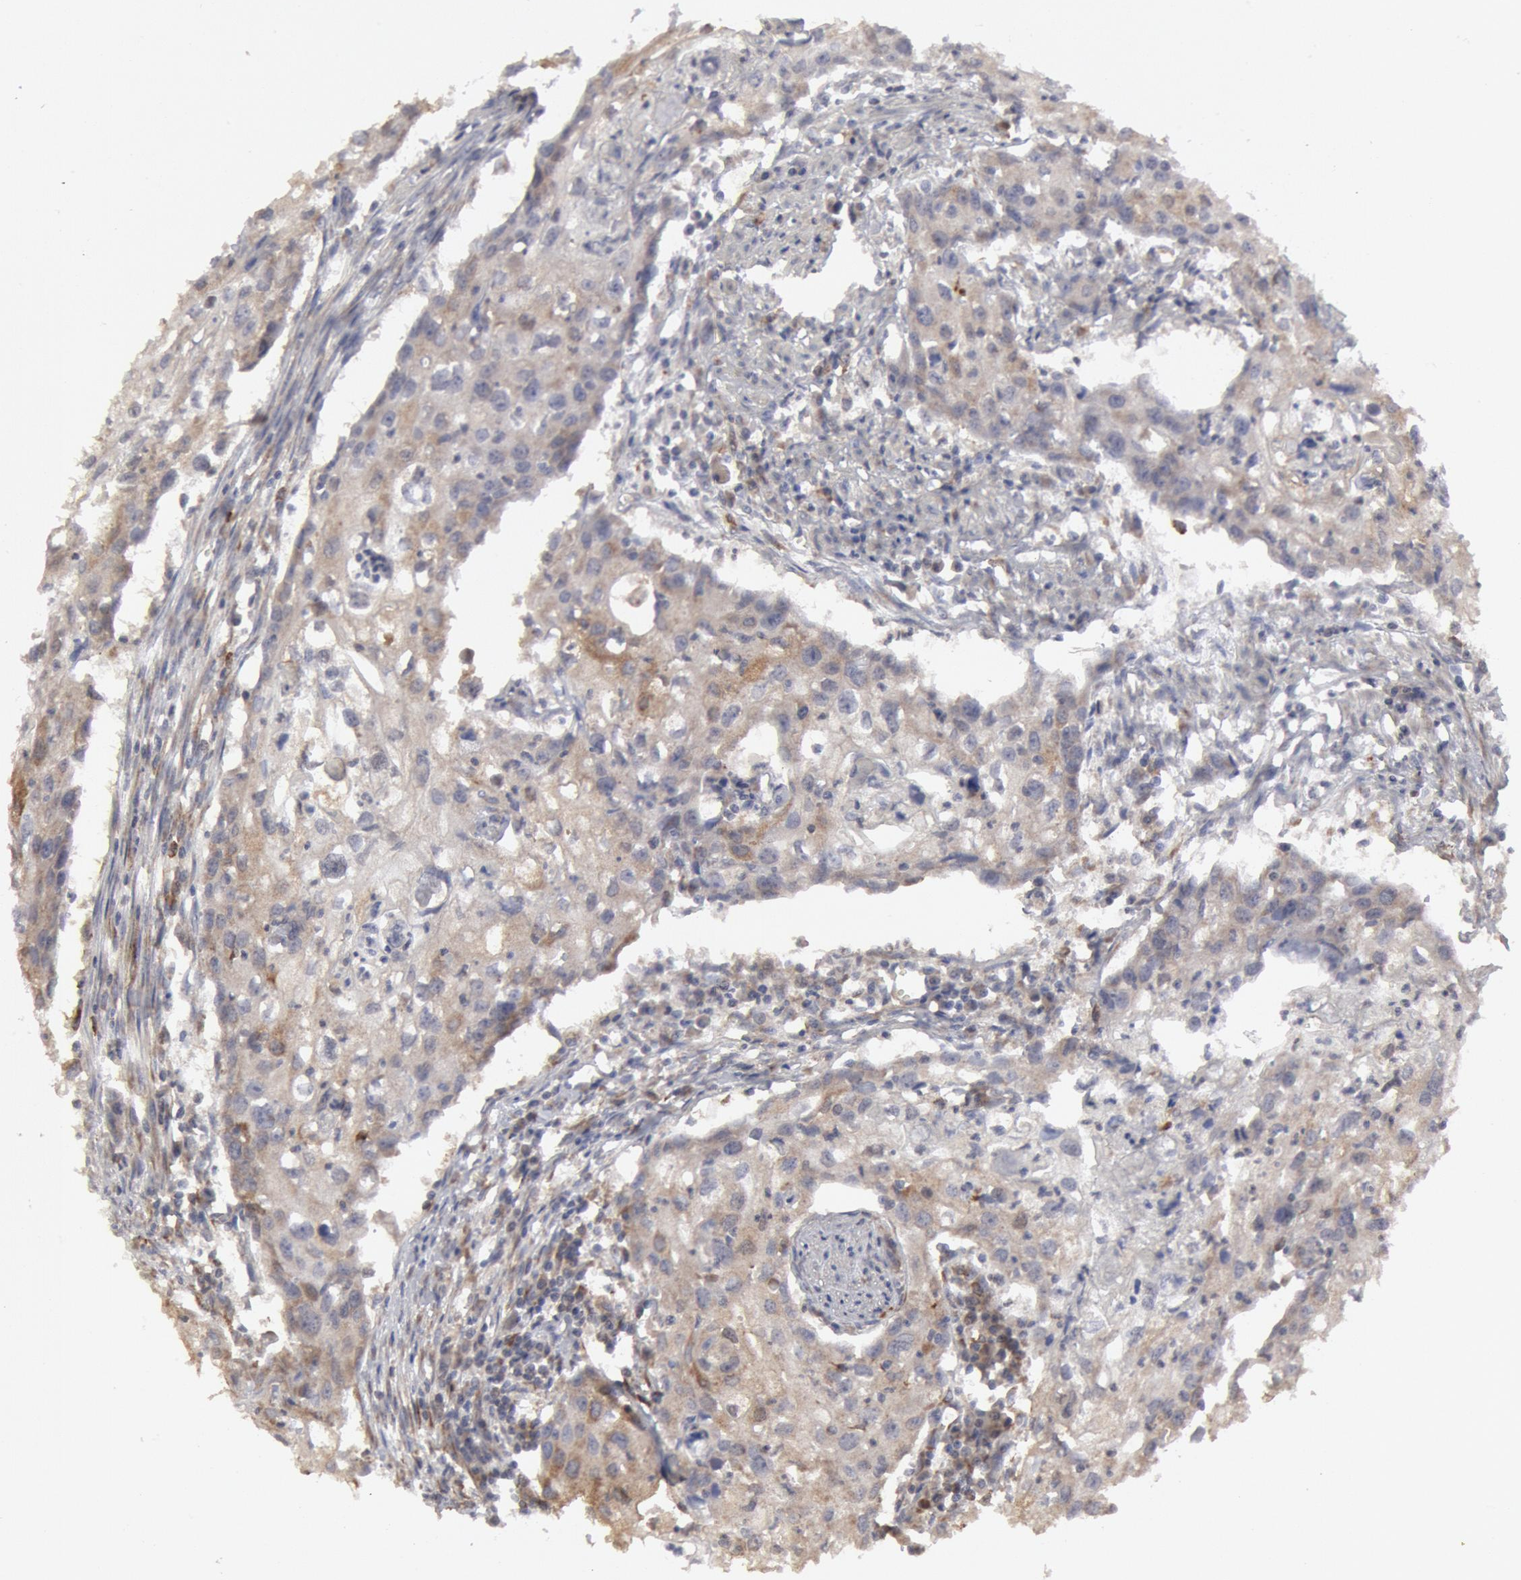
{"staining": {"intensity": "weak", "quantity": ">75%", "location": "cytoplasmic/membranous"}, "tissue": "urothelial cancer", "cell_type": "Tumor cells", "image_type": "cancer", "snomed": [{"axis": "morphology", "description": "Urothelial carcinoma, High grade"}, {"axis": "topography", "description": "Urinary bladder"}], "caption": "Protein staining demonstrates weak cytoplasmic/membranous positivity in about >75% of tumor cells in urothelial carcinoma (high-grade).", "gene": "OSBPL8", "patient": {"sex": "male", "age": 54}}